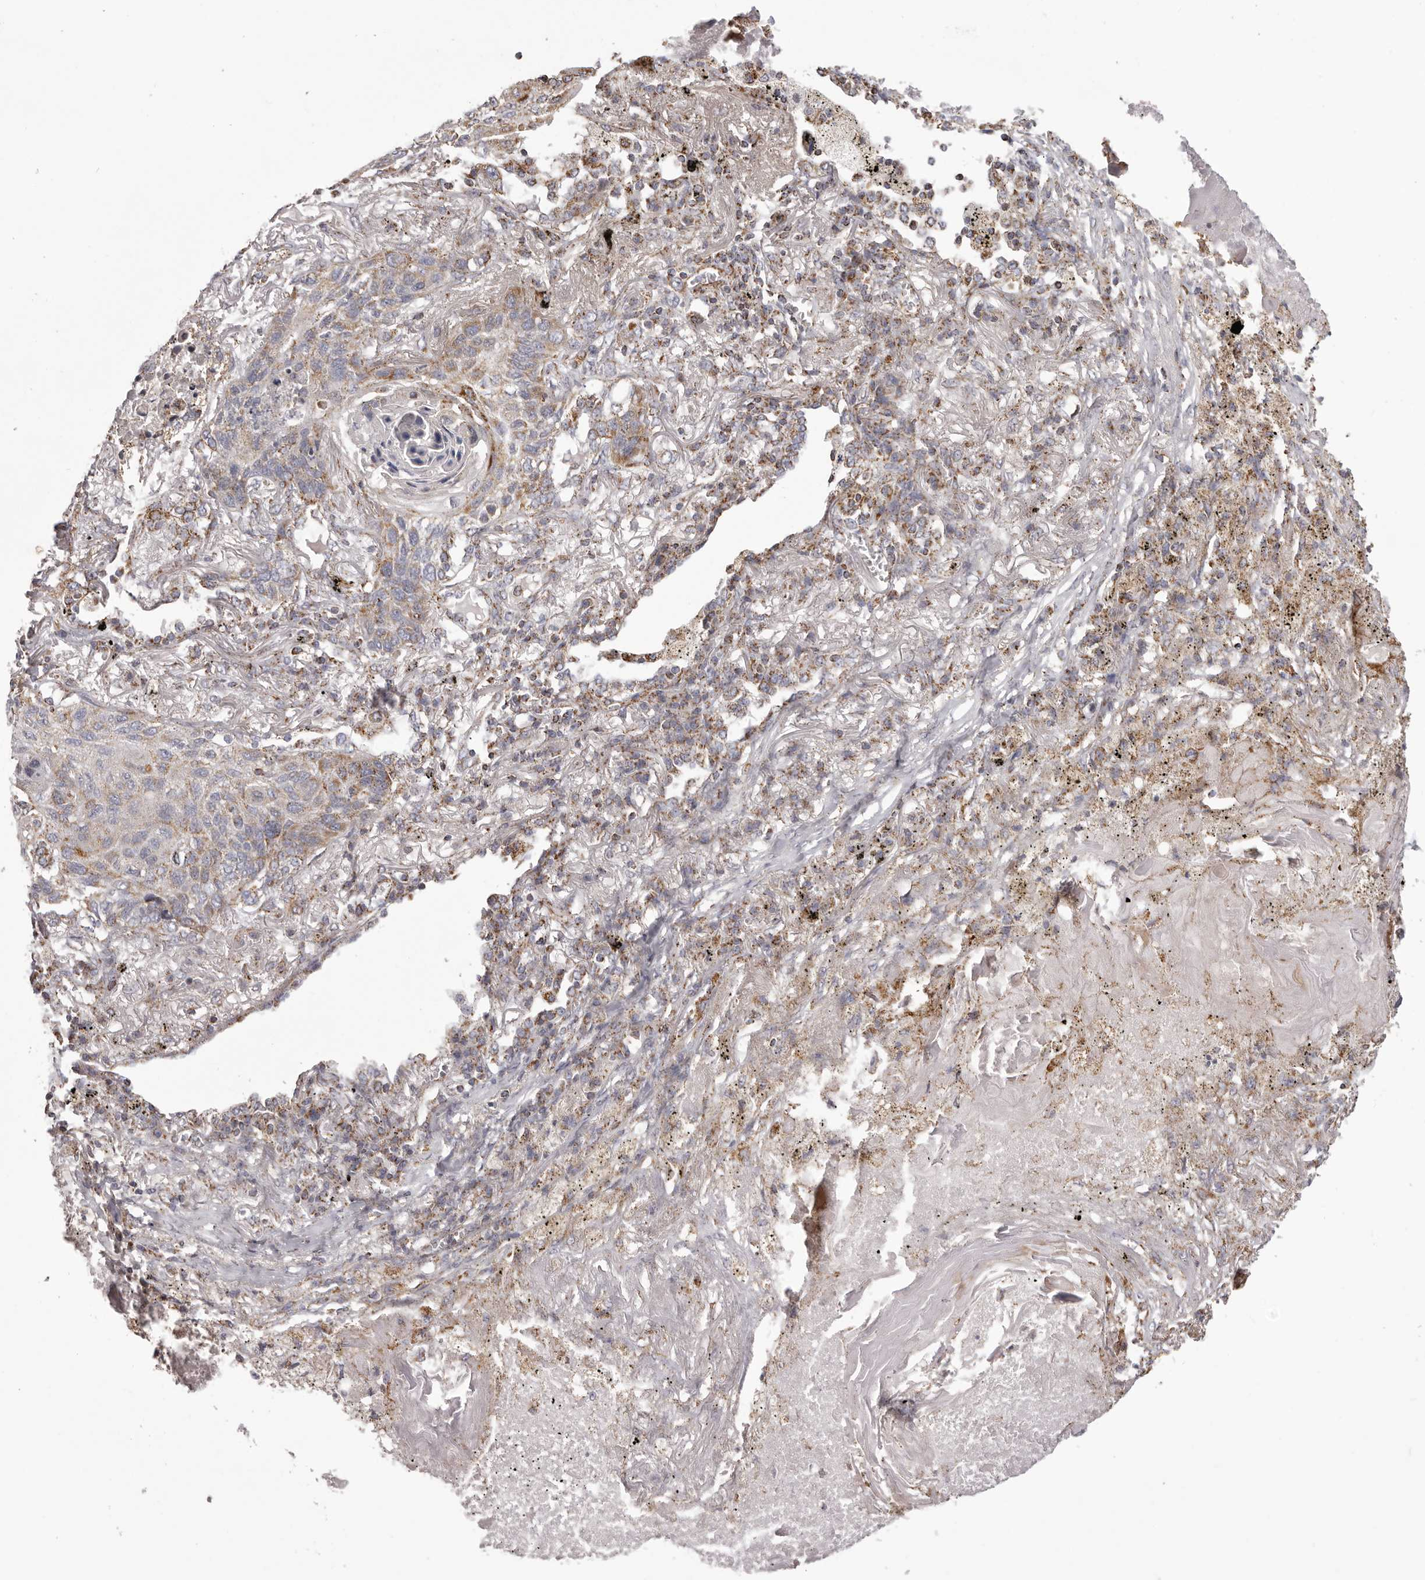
{"staining": {"intensity": "weak", "quantity": "<25%", "location": "cytoplasmic/membranous"}, "tissue": "lung cancer", "cell_type": "Tumor cells", "image_type": "cancer", "snomed": [{"axis": "morphology", "description": "Squamous cell carcinoma, NOS"}, {"axis": "topography", "description": "Lung"}], "caption": "Immunohistochemical staining of lung cancer (squamous cell carcinoma) shows no significant staining in tumor cells. (DAB (3,3'-diaminobenzidine) immunohistochemistry (IHC) visualized using brightfield microscopy, high magnification).", "gene": "CHRM2", "patient": {"sex": "female", "age": 63}}